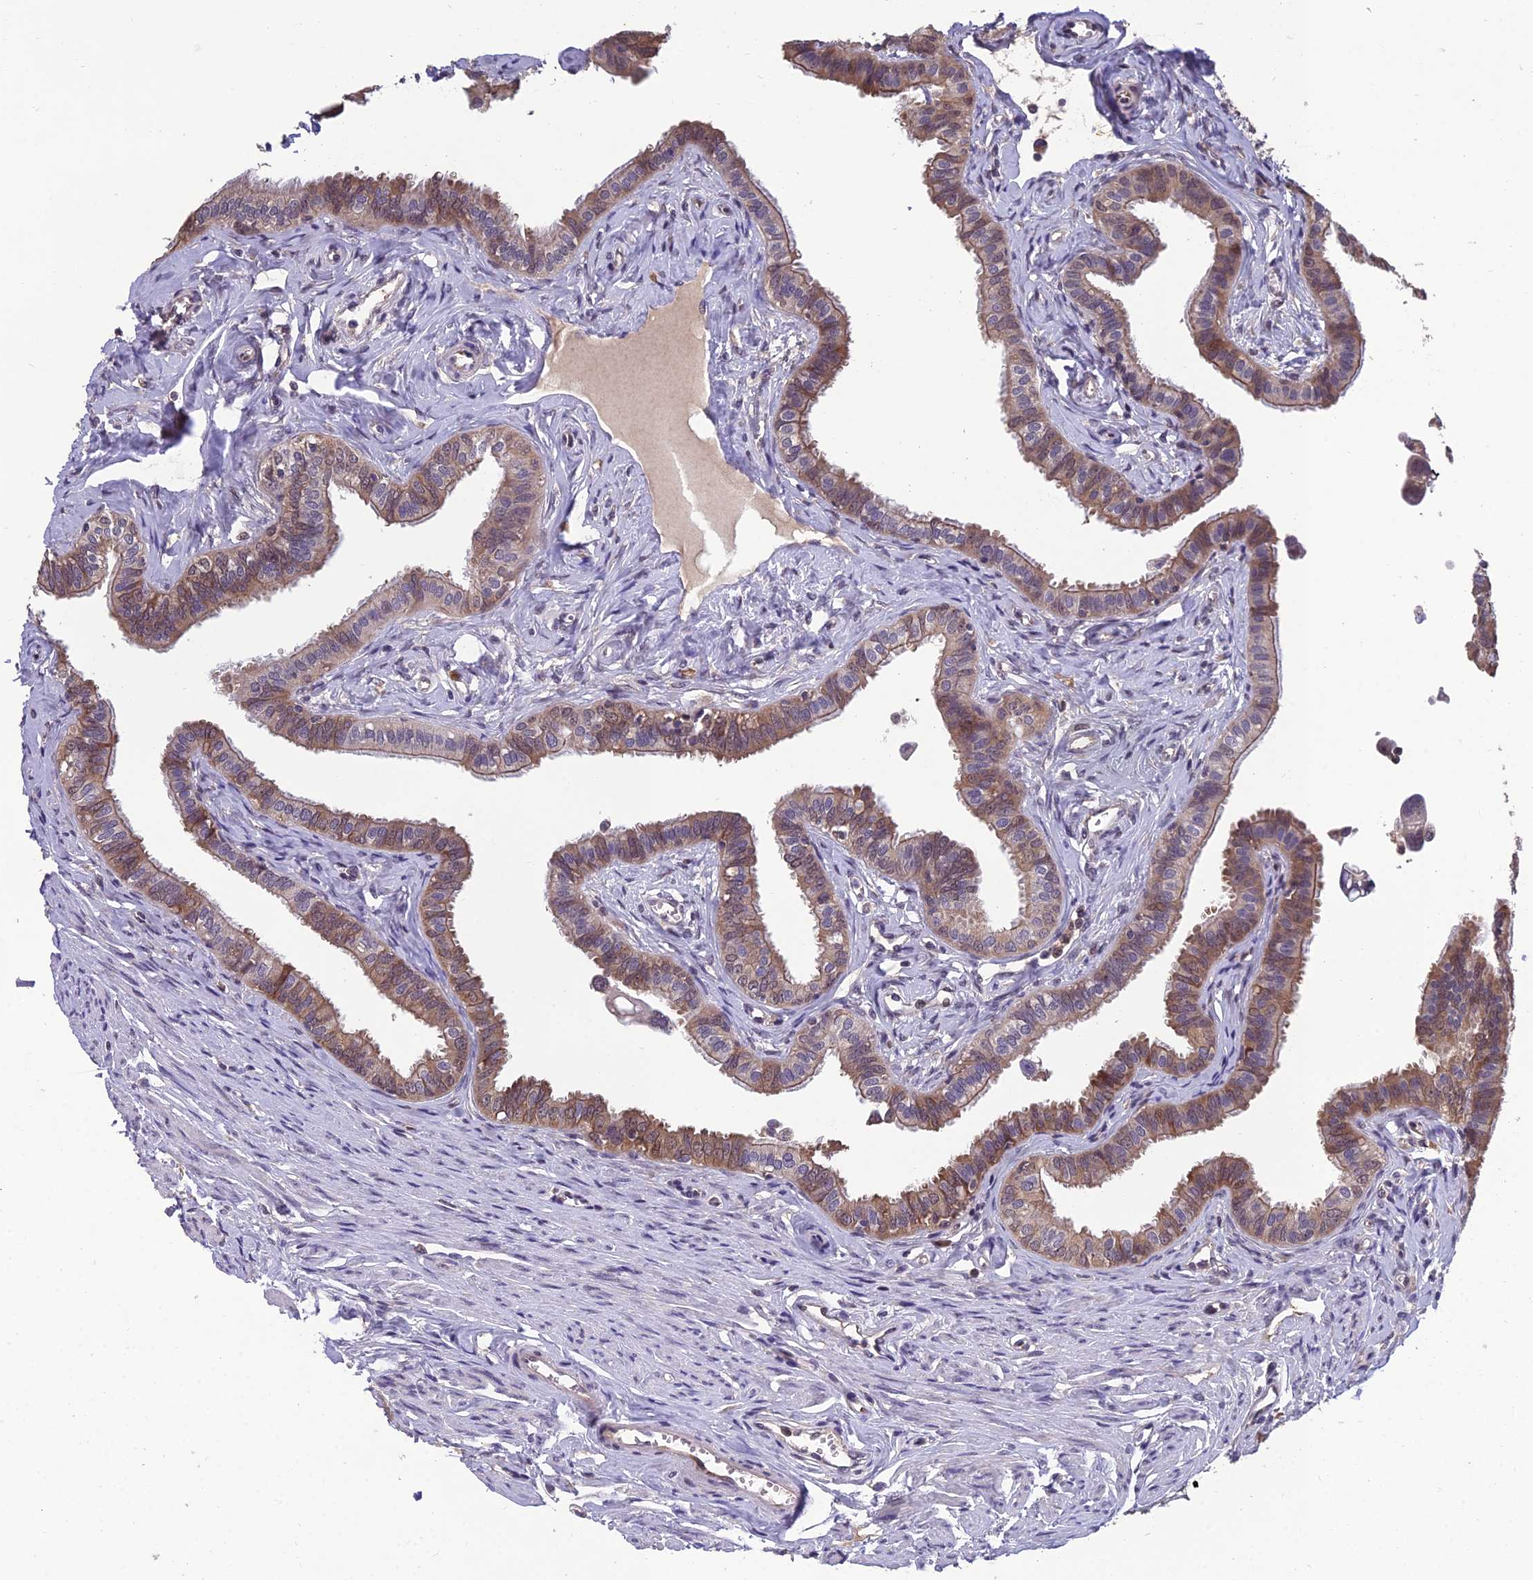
{"staining": {"intensity": "moderate", "quantity": ">75%", "location": "cytoplasmic/membranous,nuclear"}, "tissue": "fallopian tube", "cell_type": "Glandular cells", "image_type": "normal", "snomed": [{"axis": "morphology", "description": "Normal tissue, NOS"}, {"axis": "morphology", "description": "Carcinoma, NOS"}, {"axis": "topography", "description": "Fallopian tube"}, {"axis": "topography", "description": "Ovary"}], "caption": "Immunohistochemistry histopathology image of benign human fallopian tube stained for a protein (brown), which shows medium levels of moderate cytoplasmic/membranous,nuclear positivity in about >75% of glandular cells.", "gene": "GRWD1", "patient": {"sex": "female", "age": 59}}